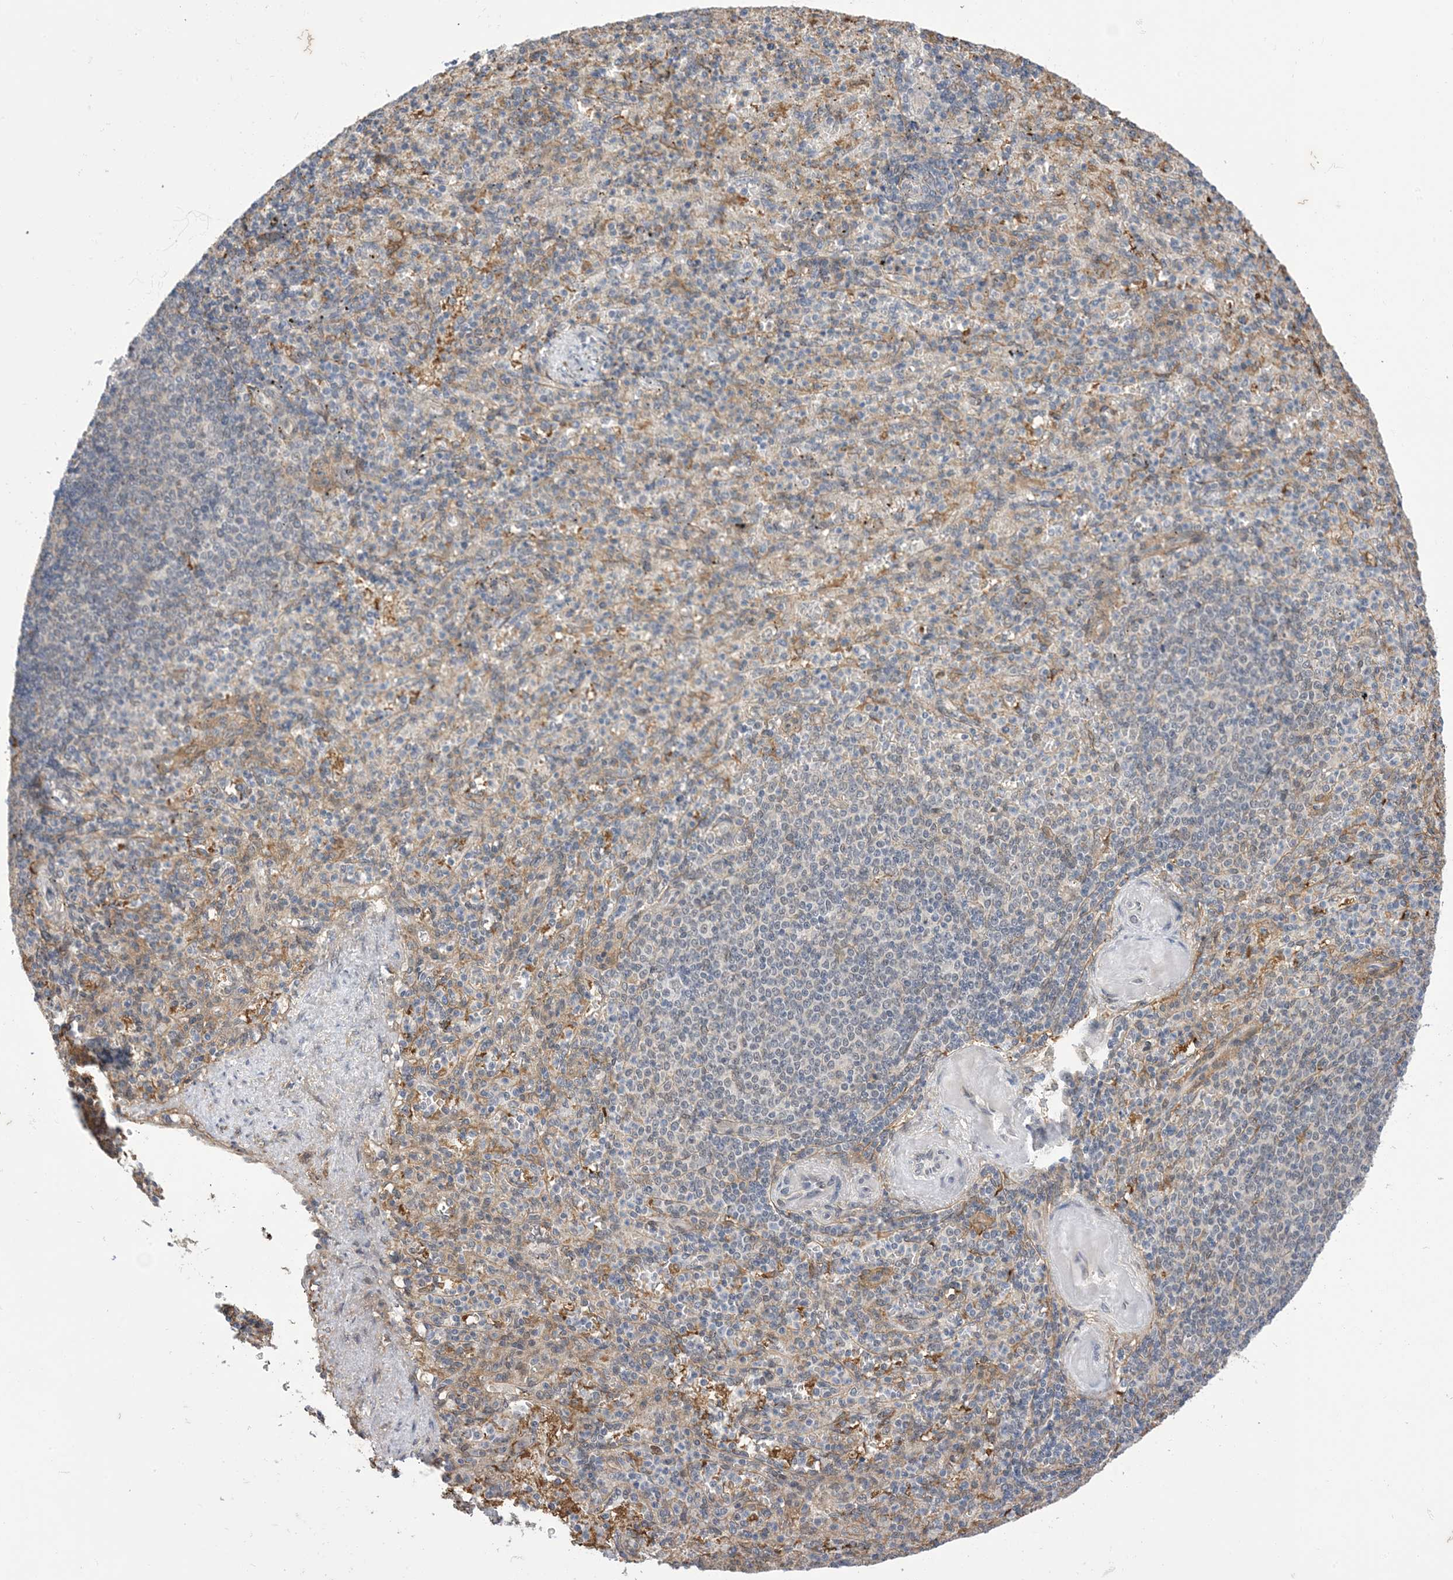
{"staining": {"intensity": "negative", "quantity": "none", "location": "none"}, "tissue": "spleen", "cell_type": "Cells in red pulp", "image_type": "normal", "snomed": [{"axis": "morphology", "description": "Normal tissue, NOS"}, {"axis": "topography", "description": "Spleen"}], "caption": "IHC histopathology image of benign human spleen stained for a protein (brown), which exhibits no positivity in cells in red pulp. (Brightfield microscopy of DAB (3,3'-diaminobenzidine) IHC at high magnification).", "gene": "ZNF8", "patient": {"sex": "female", "age": 74}}